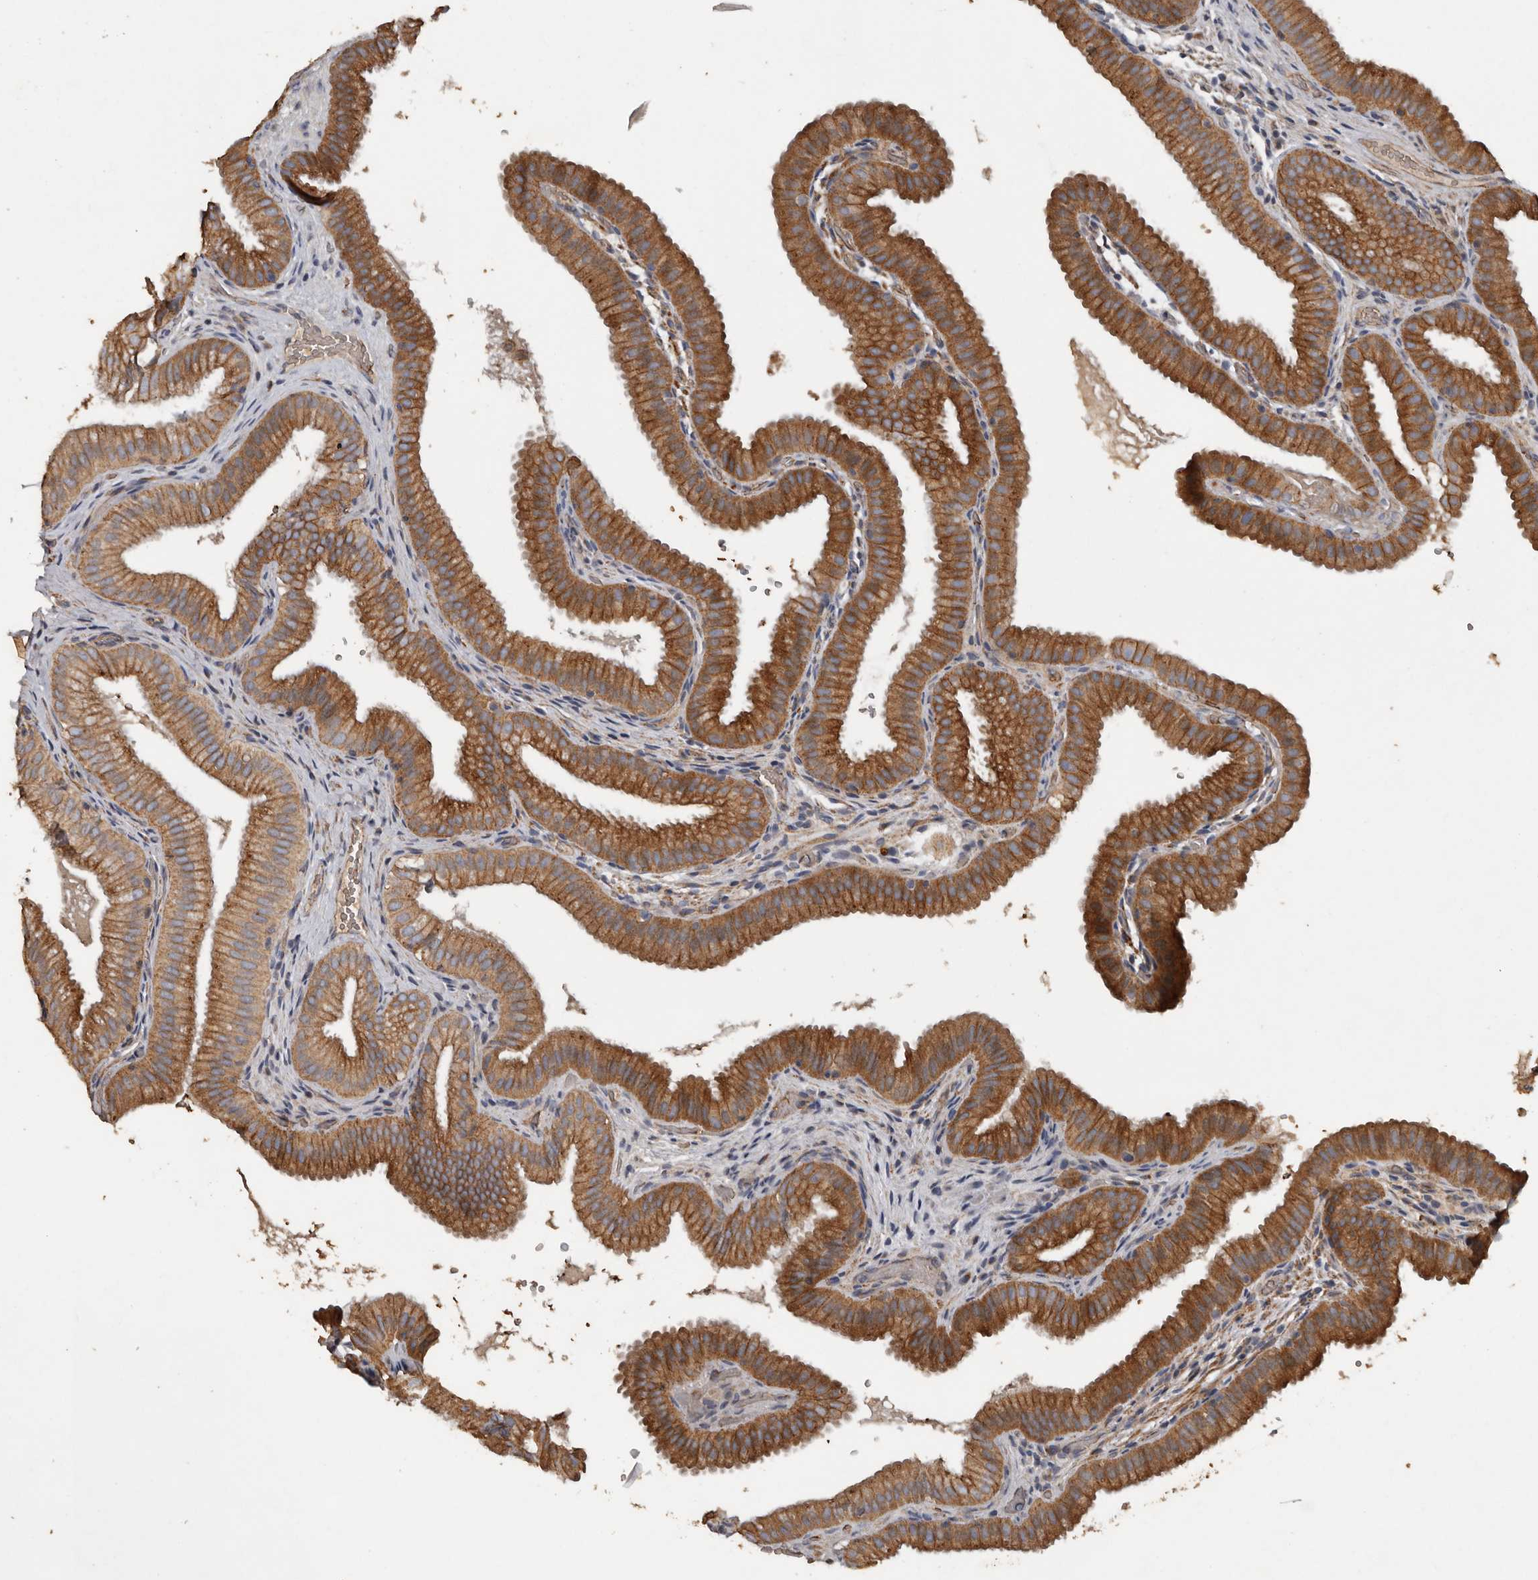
{"staining": {"intensity": "strong", "quantity": ">75%", "location": "cytoplasmic/membranous"}, "tissue": "gallbladder", "cell_type": "Glandular cells", "image_type": "normal", "snomed": [{"axis": "morphology", "description": "Normal tissue, NOS"}, {"axis": "topography", "description": "Gallbladder"}], "caption": "Glandular cells demonstrate strong cytoplasmic/membranous positivity in approximately >75% of cells in benign gallbladder.", "gene": "HYAL4", "patient": {"sex": "female", "age": 30}}